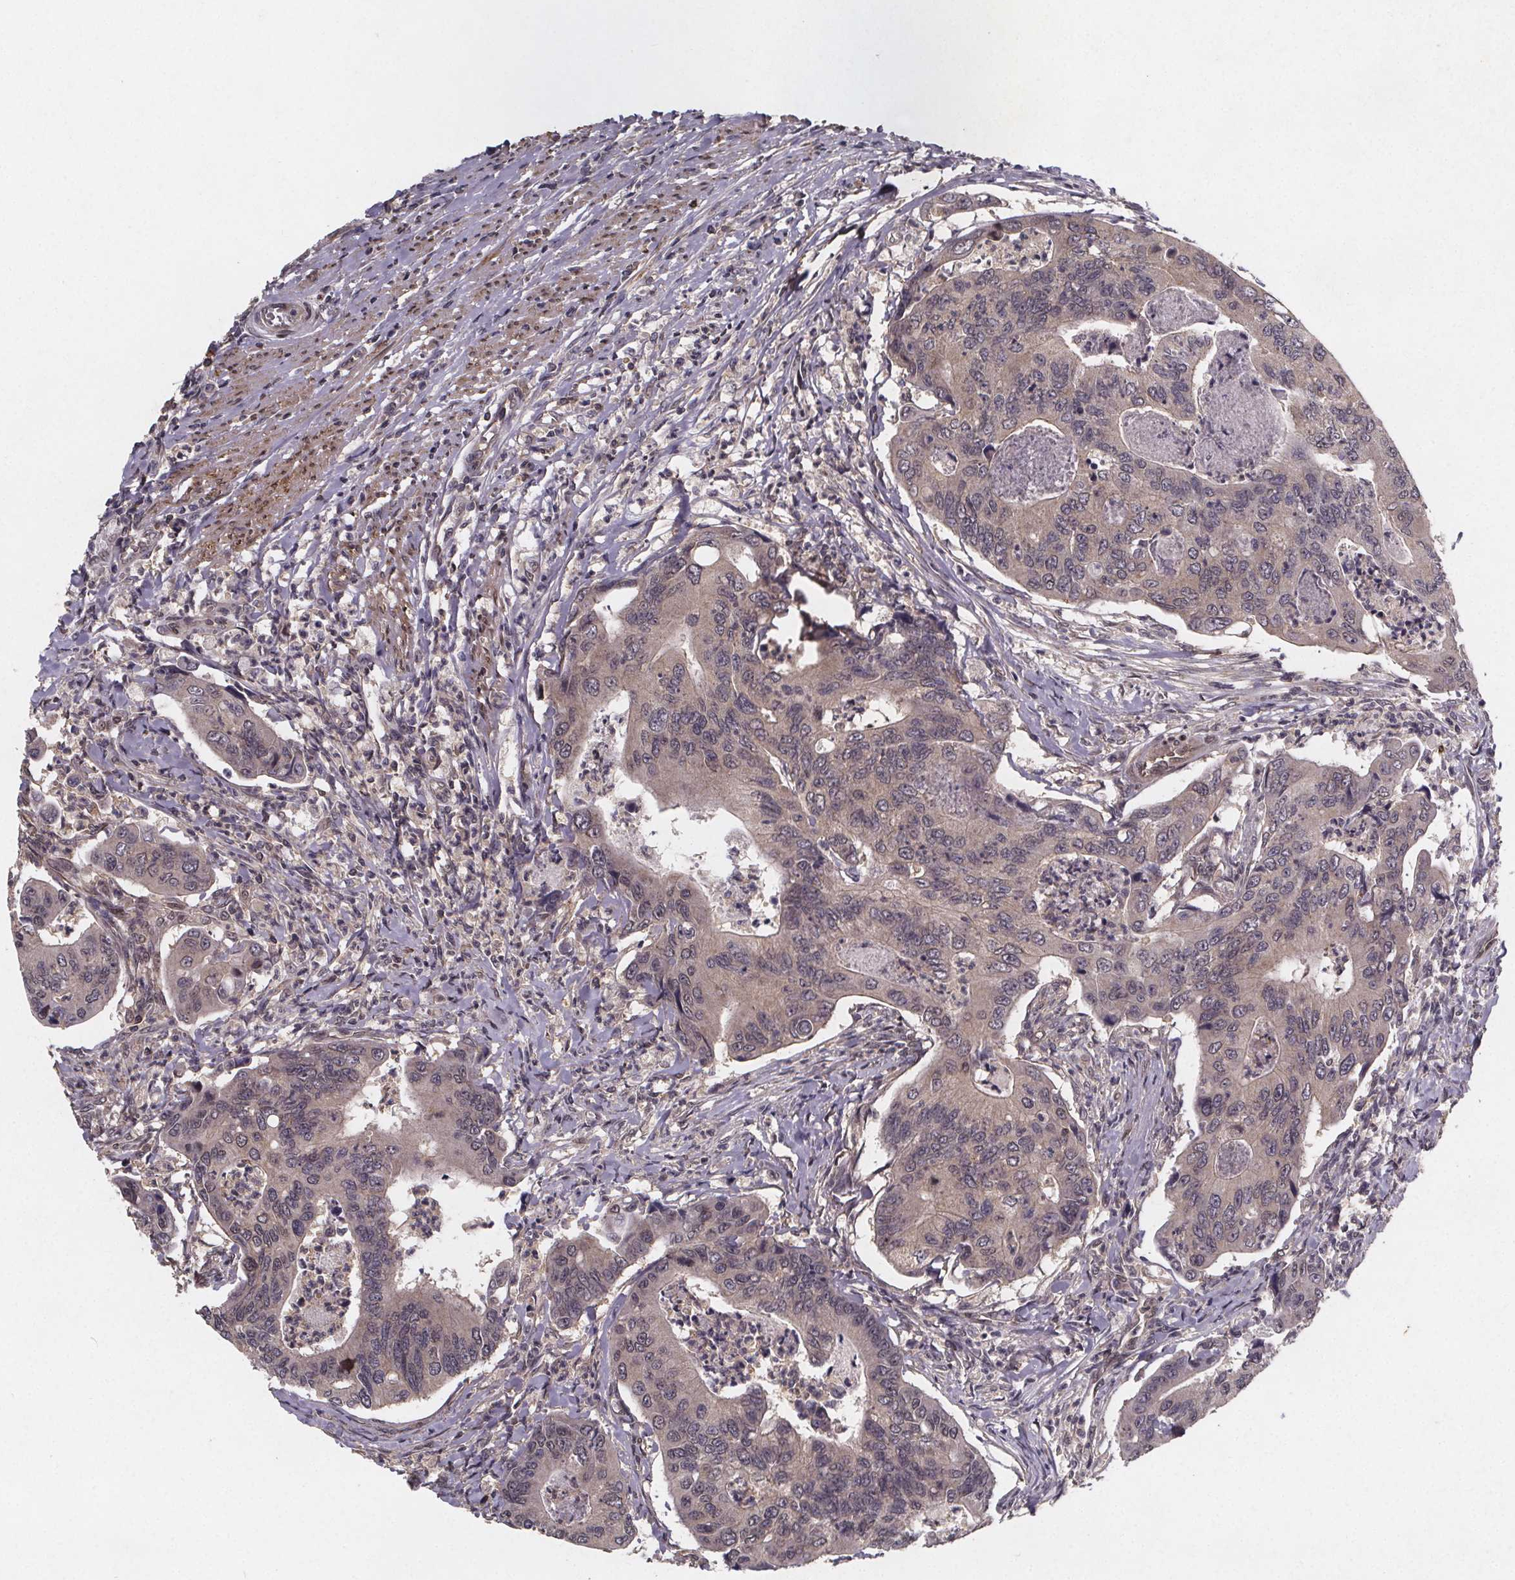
{"staining": {"intensity": "weak", "quantity": ">75%", "location": "cytoplasmic/membranous"}, "tissue": "colorectal cancer", "cell_type": "Tumor cells", "image_type": "cancer", "snomed": [{"axis": "morphology", "description": "Adenocarcinoma, NOS"}, {"axis": "topography", "description": "Colon"}], "caption": "Brown immunohistochemical staining in human colorectal adenocarcinoma exhibits weak cytoplasmic/membranous staining in approximately >75% of tumor cells. The protein of interest is shown in brown color, while the nuclei are stained blue.", "gene": "PIERCE2", "patient": {"sex": "female", "age": 67}}